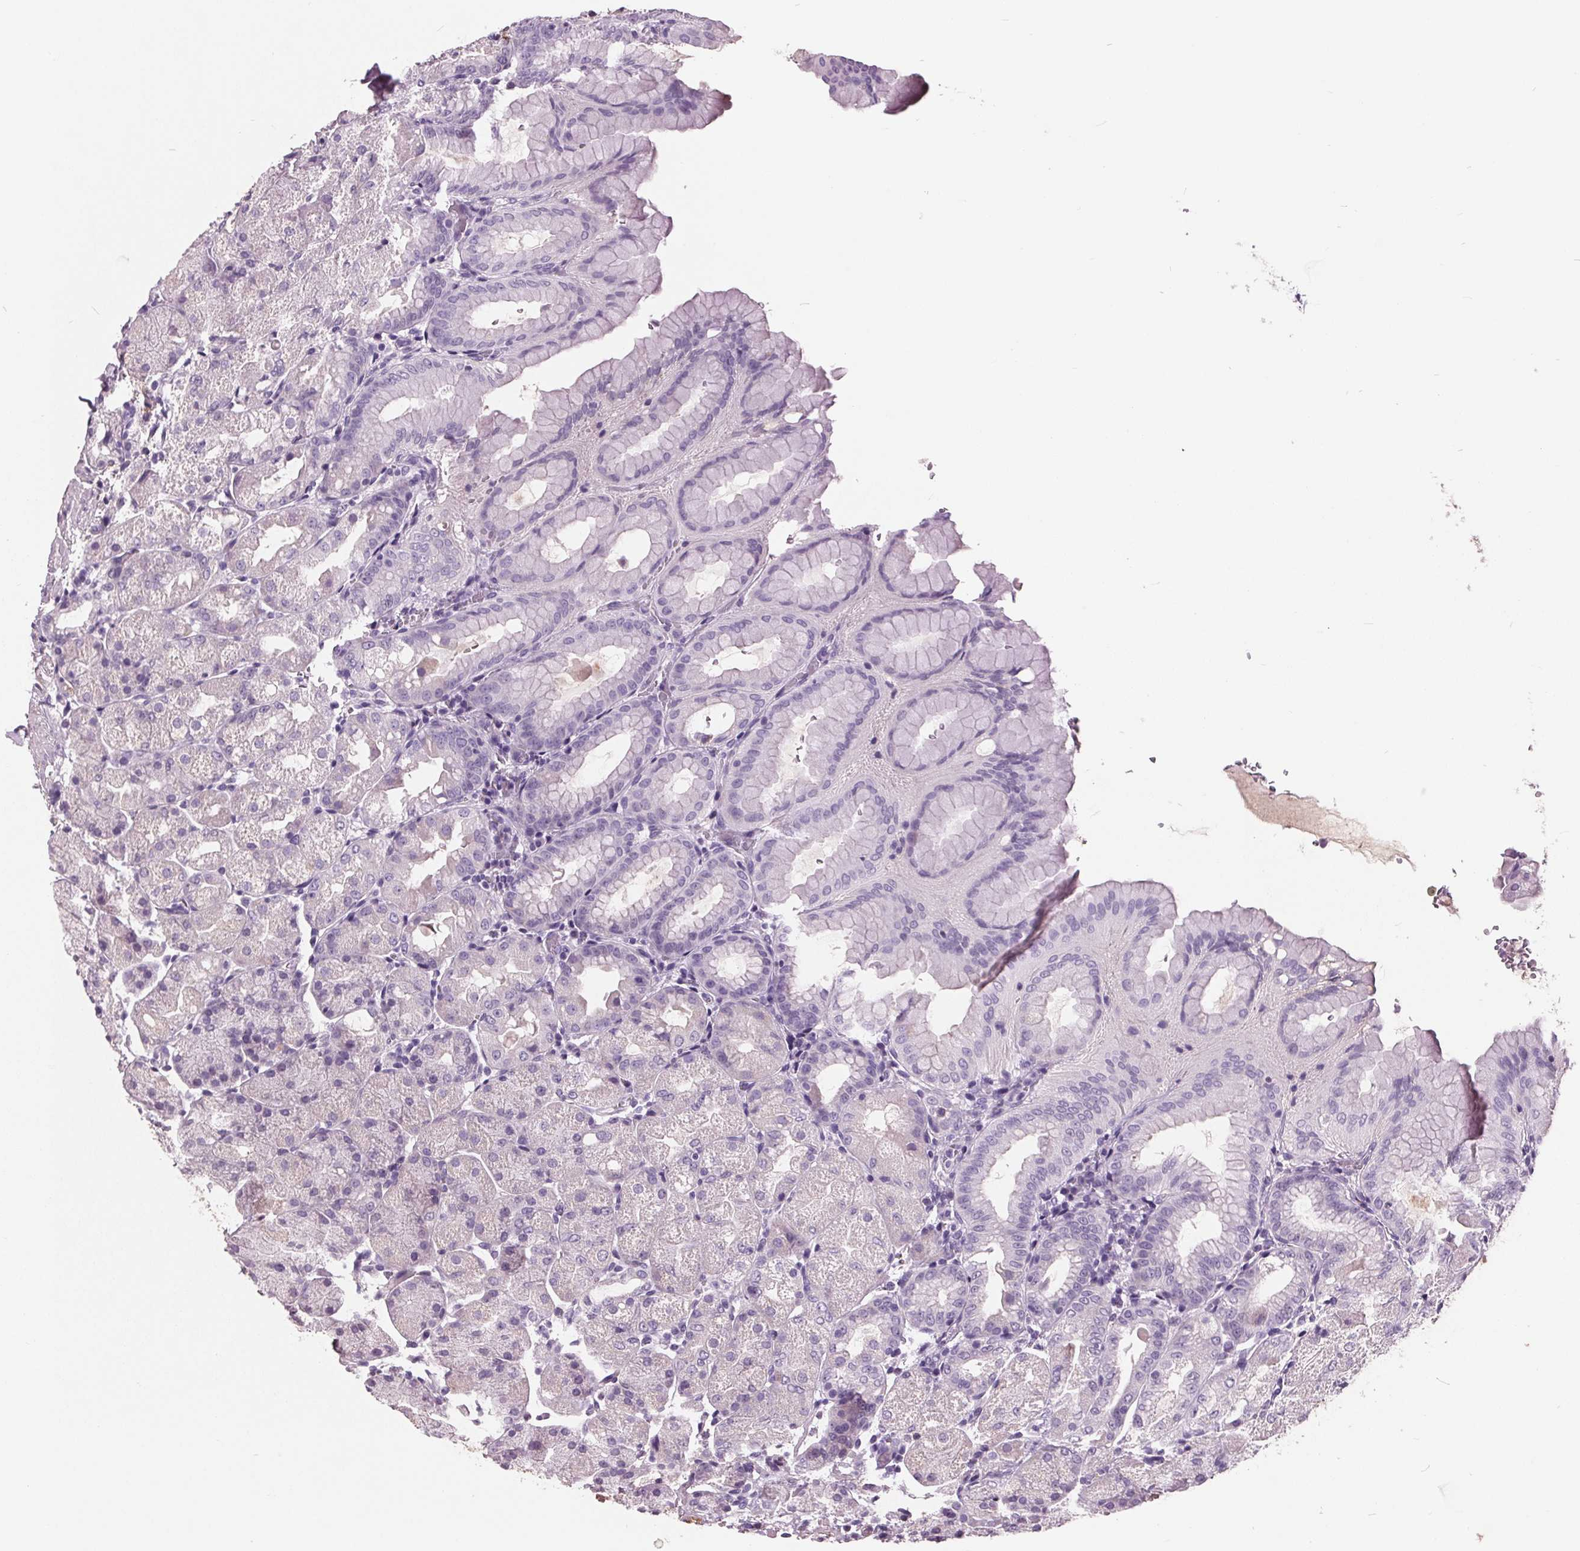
{"staining": {"intensity": "negative", "quantity": "none", "location": "none"}, "tissue": "stomach", "cell_type": "Glandular cells", "image_type": "normal", "snomed": [{"axis": "morphology", "description": "Normal tissue, NOS"}, {"axis": "topography", "description": "Stomach, upper"}, {"axis": "topography", "description": "Stomach"}, {"axis": "topography", "description": "Stomach, lower"}], "caption": "Immunohistochemical staining of benign human stomach demonstrates no significant expression in glandular cells.", "gene": "C6", "patient": {"sex": "male", "age": 62}}